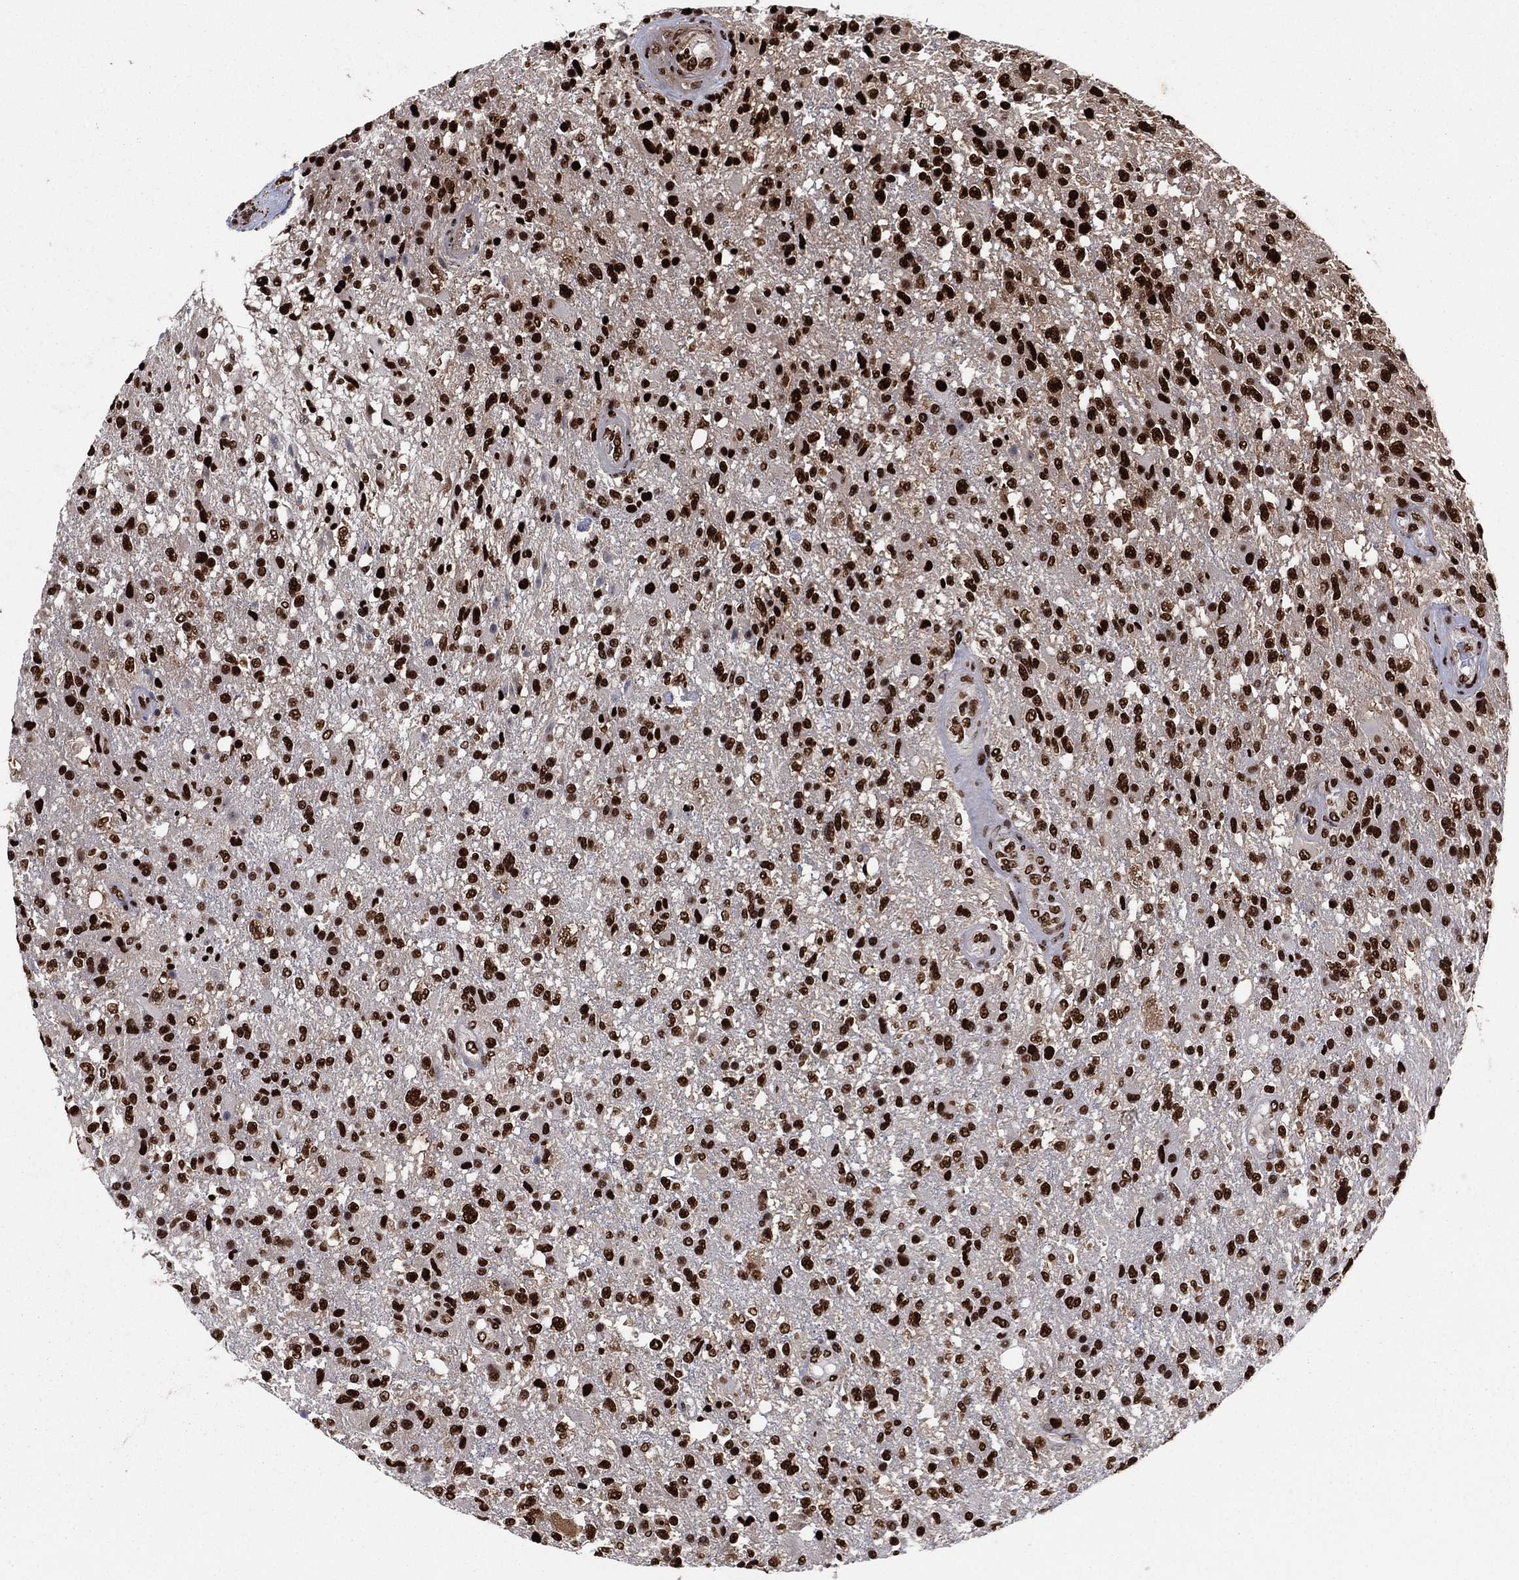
{"staining": {"intensity": "strong", "quantity": ">75%", "location": "nuclear"}, "tissue": "glioma", "cell_type": "Tumor cells", "image_type": "cancer", "snomed": [{"axis": "morphology", "description": "Glioma, malignant, High grade"}, {"axis": "topography", "description": "Brain"}], "caption": "Immunohistochemical staining of glioma demonstrates high levels of strong nuclear protein staining in approximately >75% of tumor cells.", "gene": "TP53BP1", "patient": {"sex": "male", "age": 56}}